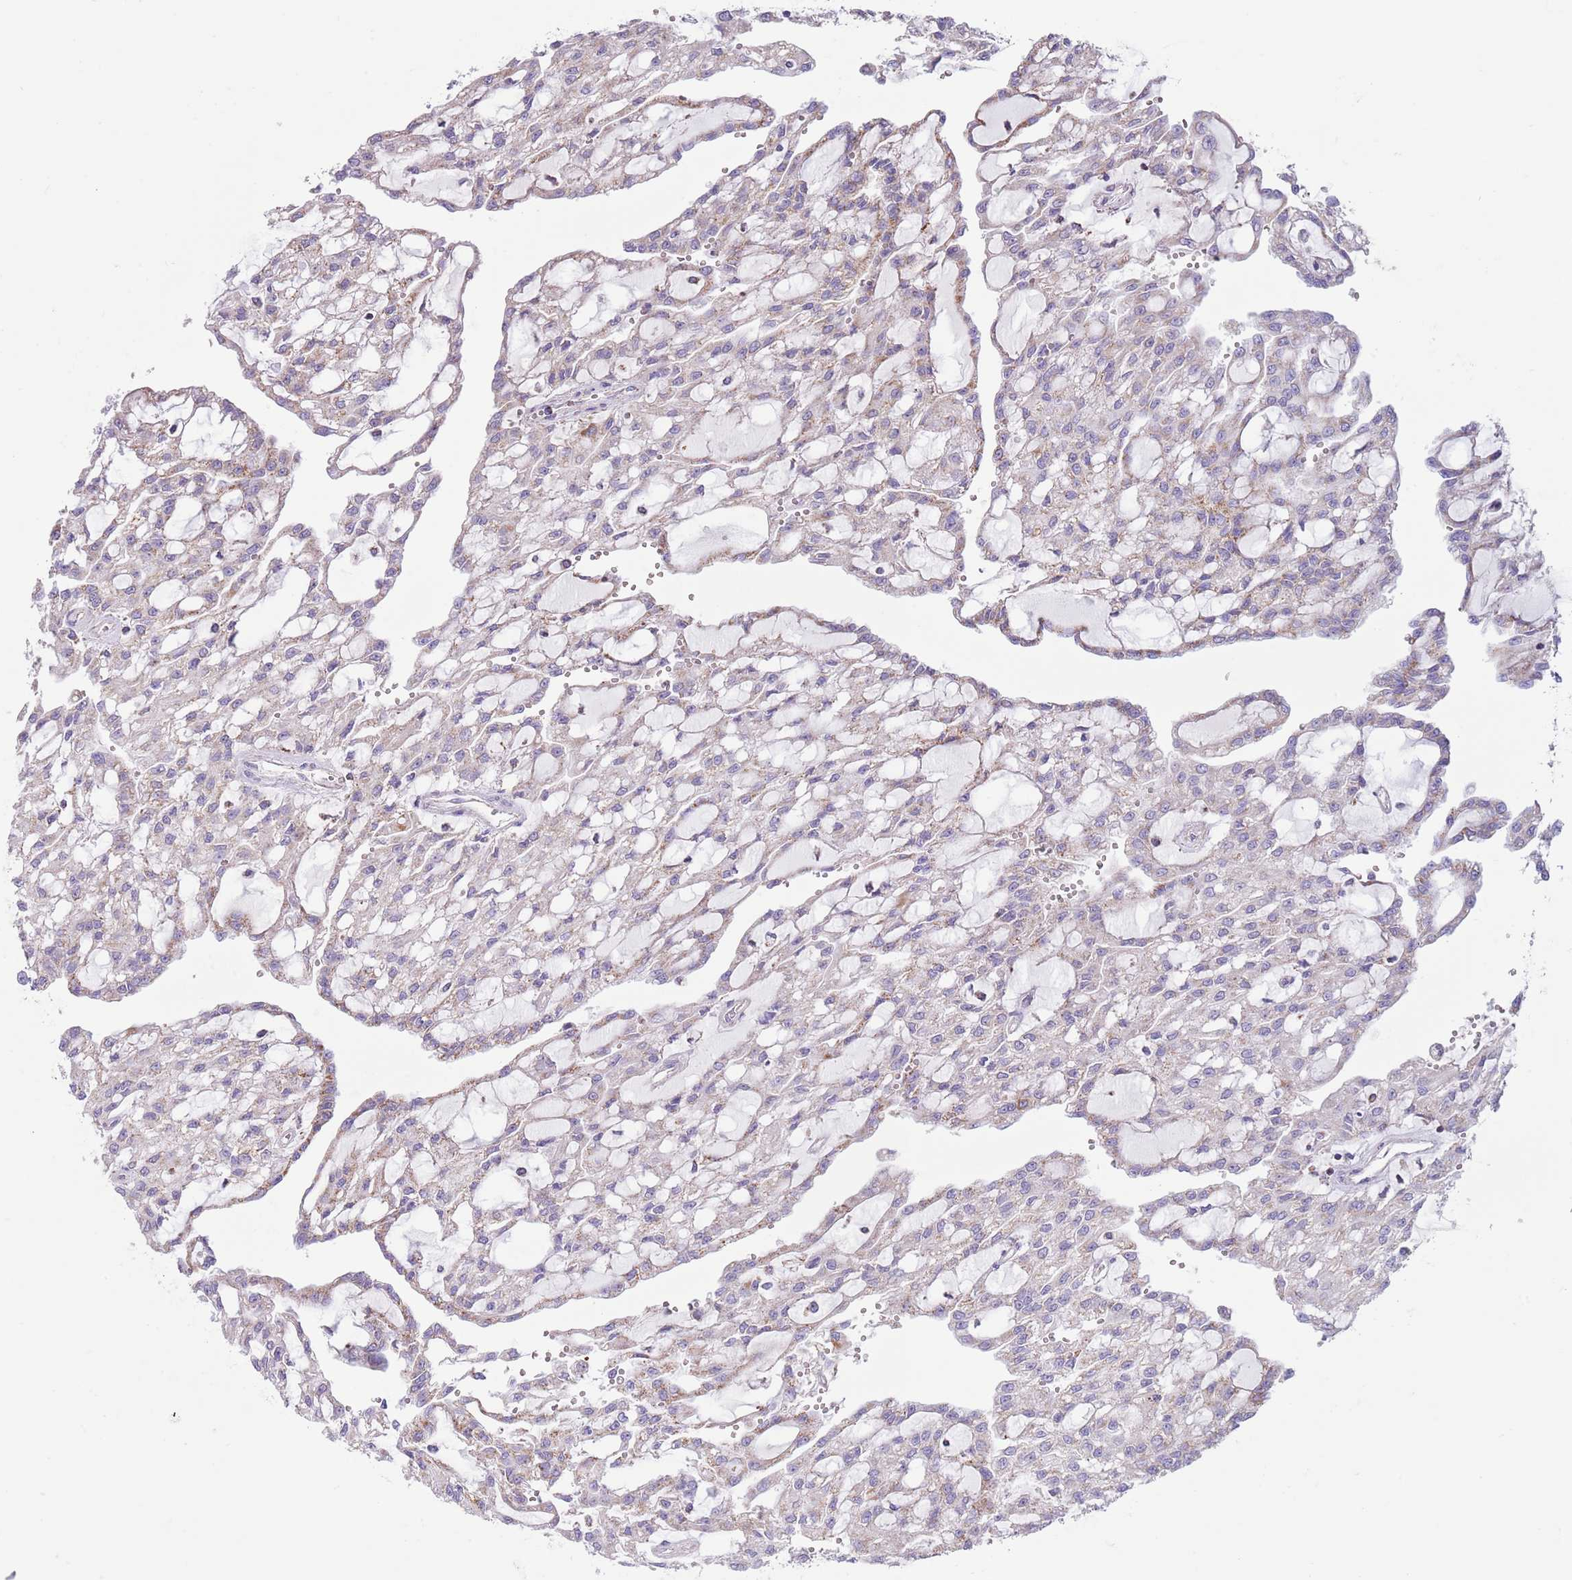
{"staining": {"intensity": "weak", "quantity": "<25%", "location": "cytoplasmic/membranous"}, "tissue": "renal cancer", "cell_type": "Tumor cells", "image_type": "cancer", "snomed": [{"axis": "morphology", "description": "Adenocarcinoma, NOS"}, {"axis": "topography", "description": "Kidney"}], "caption": "There is no significant expression in tumor cells of renal adenocarcinoma. (DAB (3,3'-diaminobenzidine) IHC with hematoxylin counter stain).", "gene": "ATP6V1B1", "patient": {"sex": "male", "age": 63}}